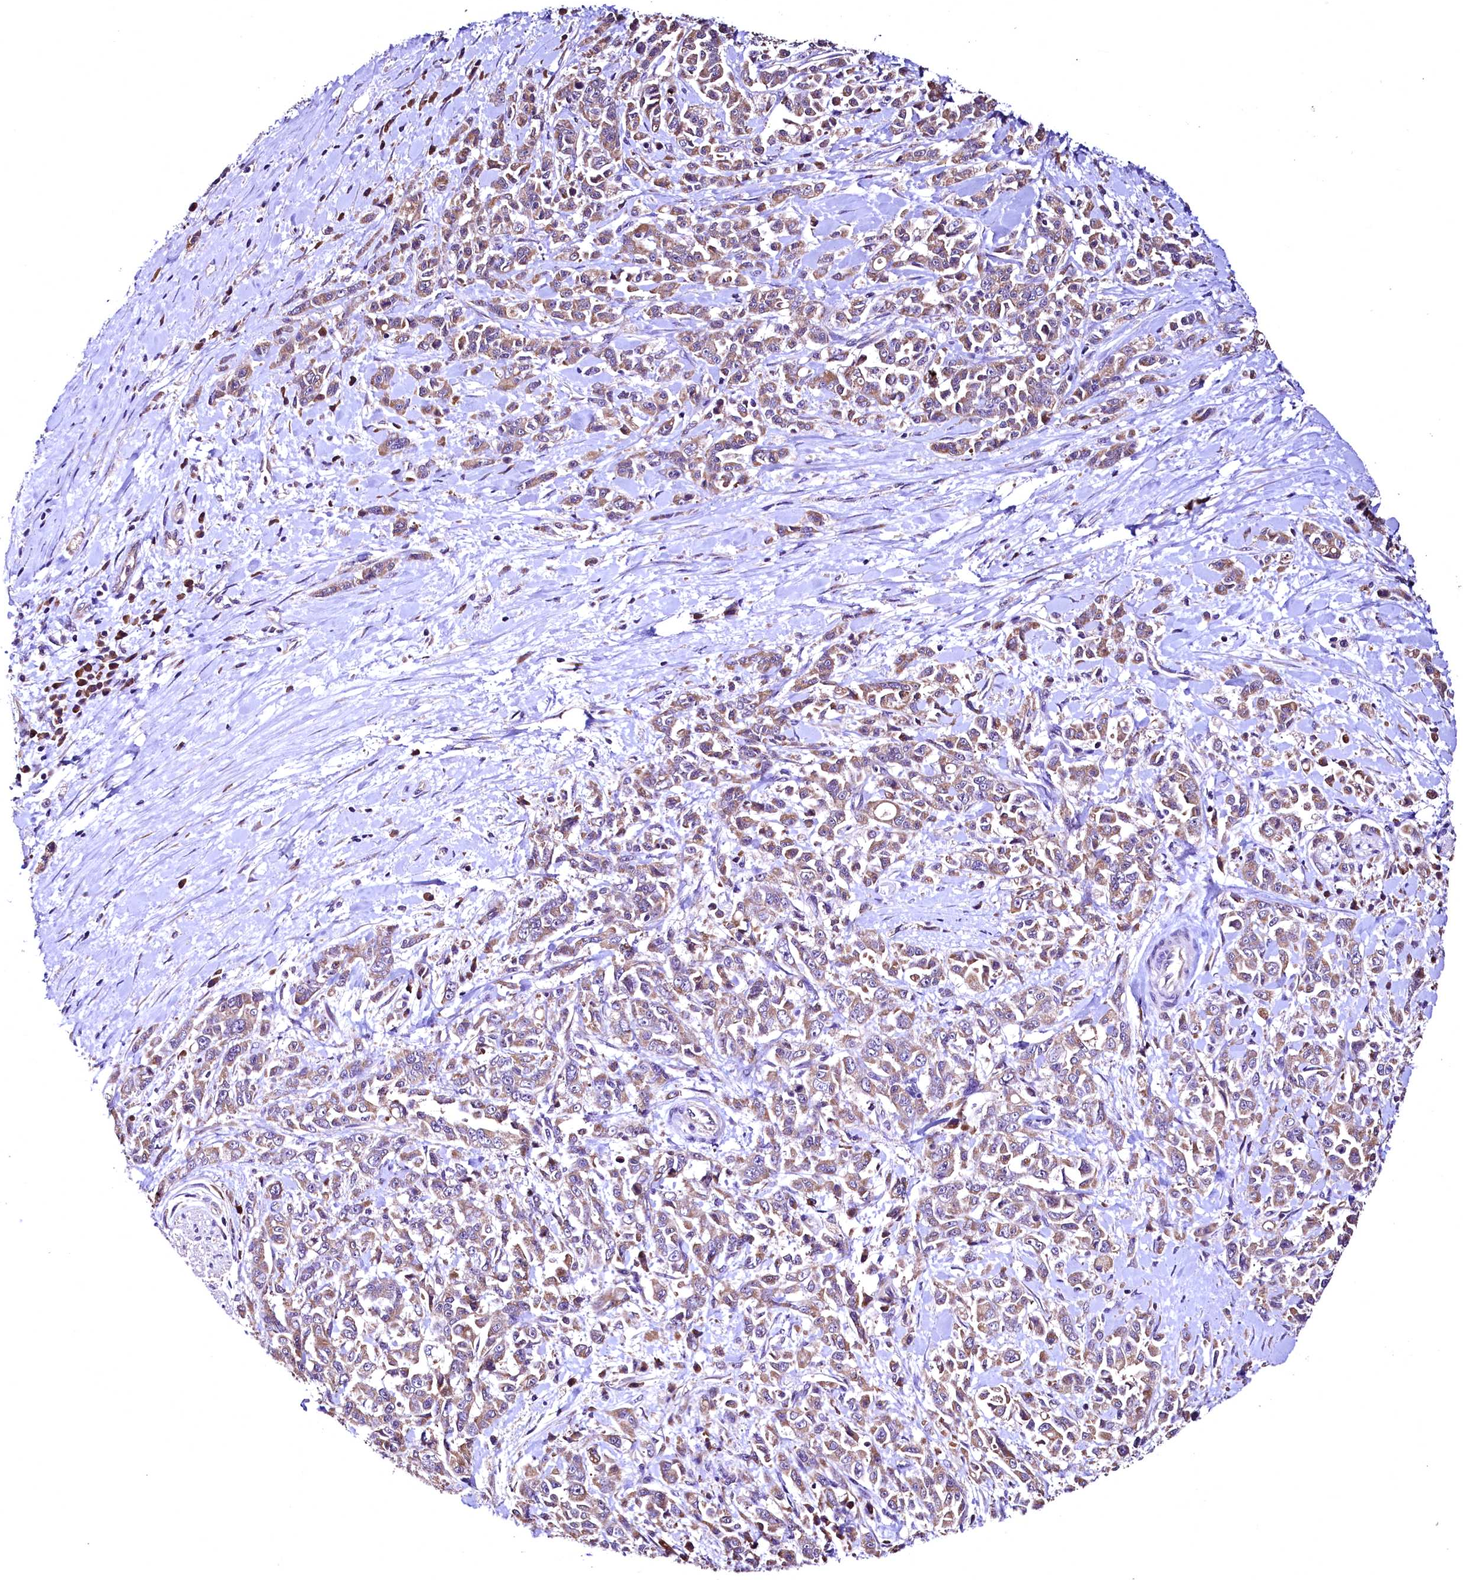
{"staining": {"intensity": "moderate", "quantity": ">75%", "location": "cytoplasmic/membranous"}, "tissue": "pancreatic cancer", "cell_type": "Tumor cells", "image_type": "cancer", "snomed": [{"axis": "morphology", "description": "Normal tissue, NOS"}, {"axis": "morphology", "description": "Adenocarcinoma, NOS"}, {"axis": "topography", "description": "Pancreas"}], "caption": "Immunohistochemistry (IHC) histopathology image of neoplastic tissue: human pancreatic cancer stained using immunohistochemistry reveals medium levels of moderate protein expression localized specifically in the cytoplasmic/membranous of tumor cells, appearing as a cytoplasmic/membranous brown color.", "gene": "LRSAM1", "patient": {"sex": "female", "age": 64}}